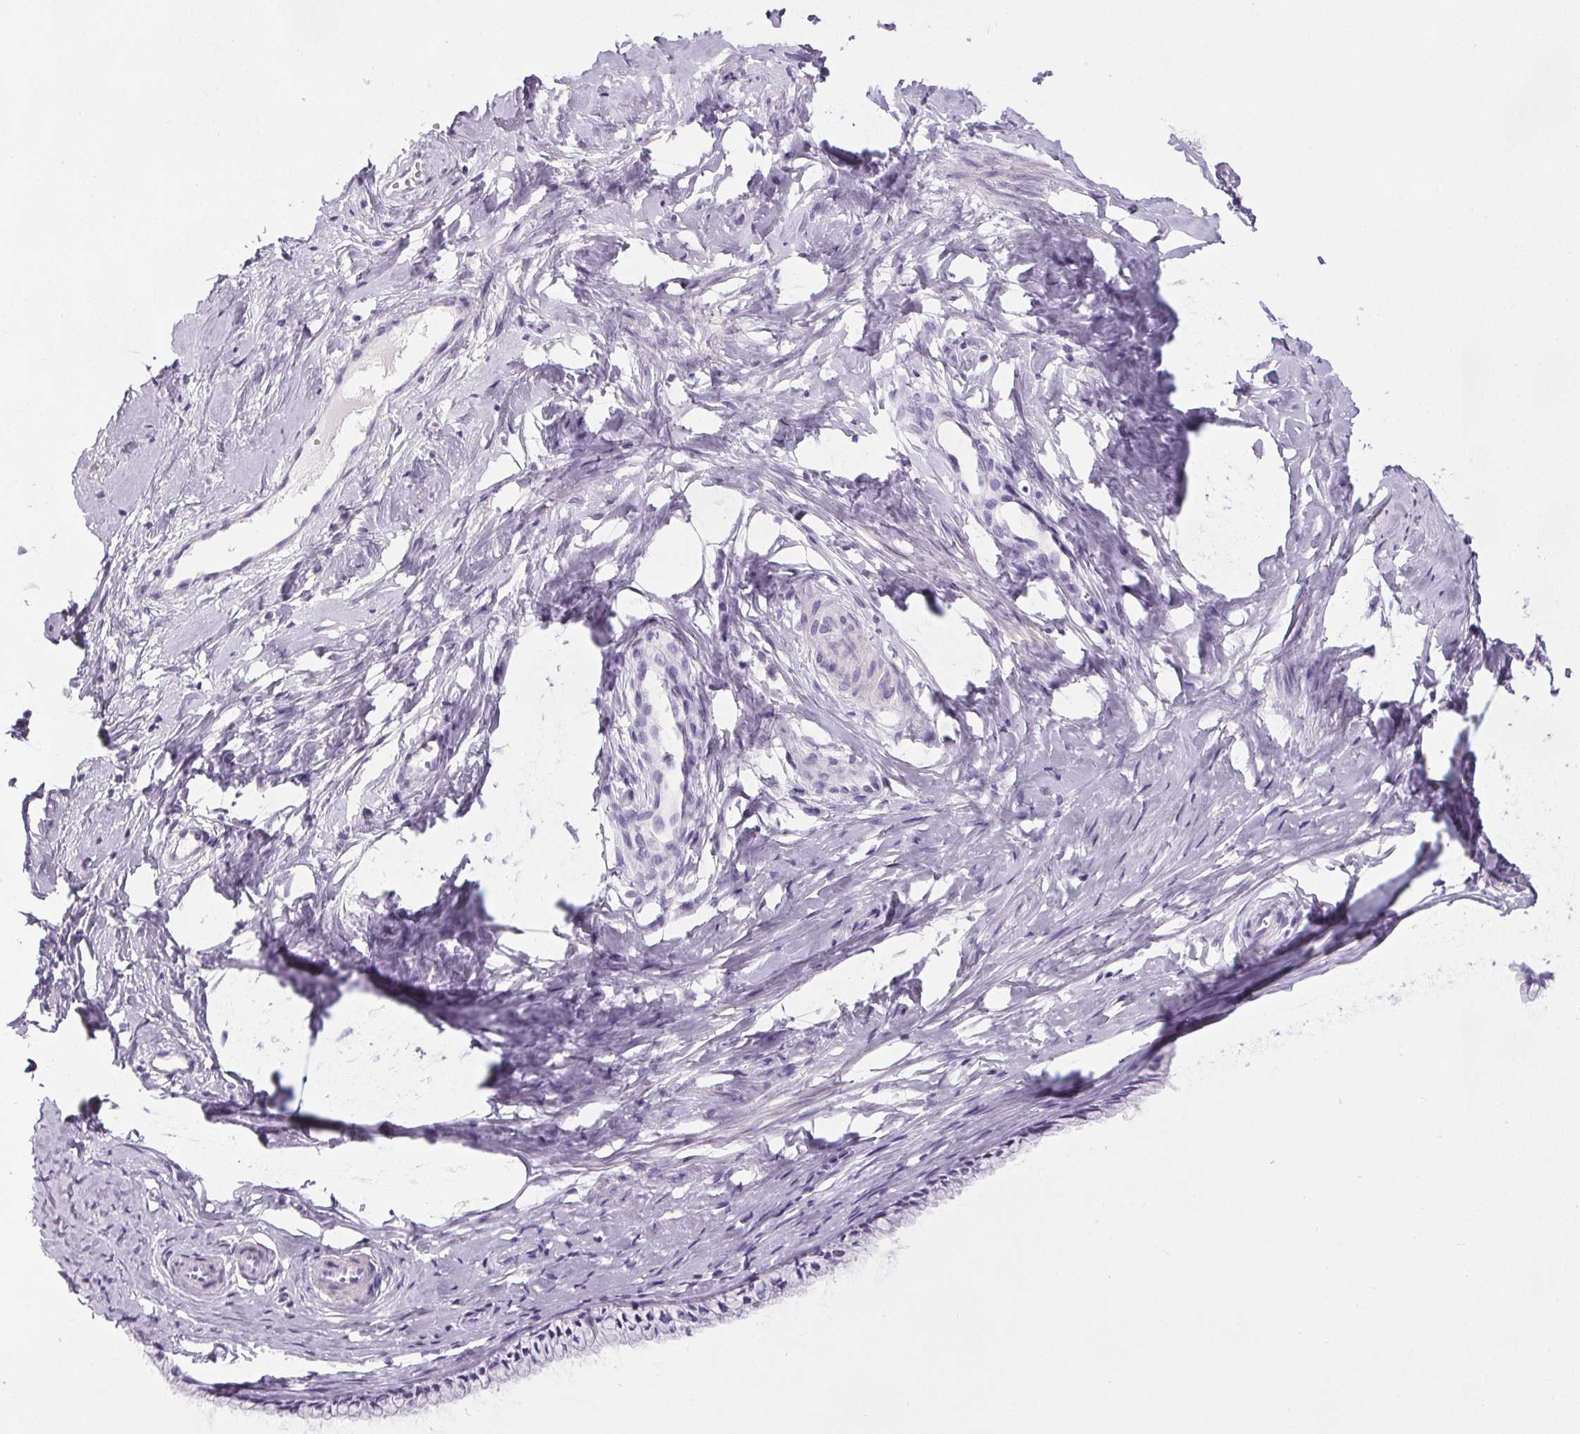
{"staining": {"intensity": "negative", "quantity": "none", "location": "none"}, "tissue": "cervix", "cell_type": "Glandular cells", "image_type": "normal", "snomed": [{"axis": "morphology", "description": "Normal tissue, NOS"}, {"axis": "topography", "description": "Cervix"}], "caption": "Micrograph shows no protein staining in glandular cells of normal cervix. The staining is performed using DAB brown chromogen with nuclei counter-stained in using hematoxylin.", "gene": "ELAVL2", "patient": {"sex": "female", "age": 40}}